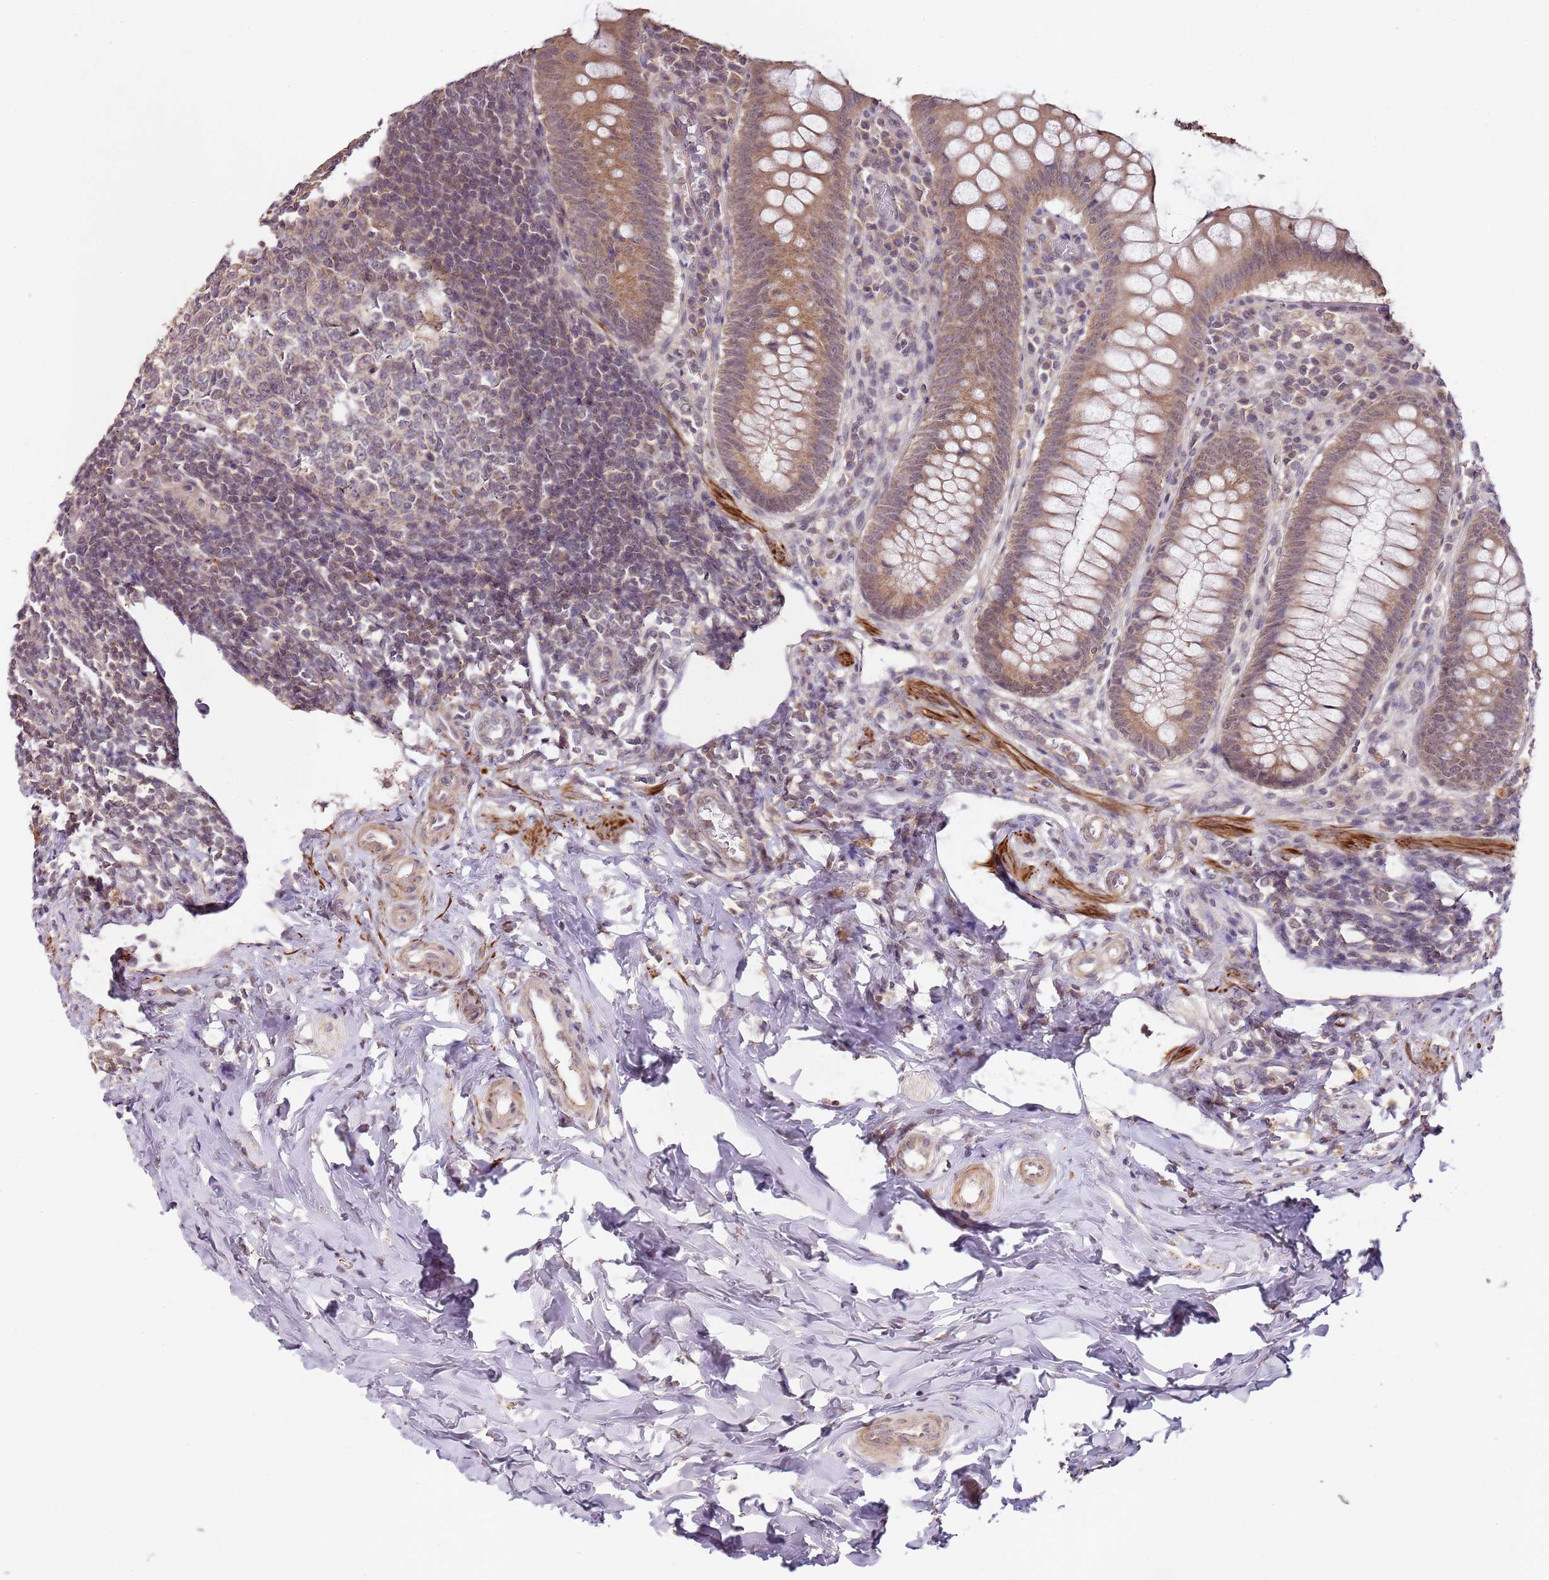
{"staining": {"intensity": "moderate", "quantity": ">75%", "location": "cytoplasmic/membranous,nuclear"}, "tissue": "appendix", "cell_type": "Glandular cells", "image_type": "normal", "snomed": [{"axis": "morphology", "description": "Normal tissue, NOS"}, {"axis": "topography", "description": "Appendix"}], "caption": "Immunohistochemistry (IHC) histopathology image of unremarkable appendix: human appendix stained using immunohistochemistry shows medium levels of moderate protein expression localized specifically in the cytoplasmic/membranous,nuclear of glandular cells, appearing as a cytoplasmic/membranous,nuclear brown color.", "gene": "LIN37", "patient": {"sex": "female", "age": 33}}